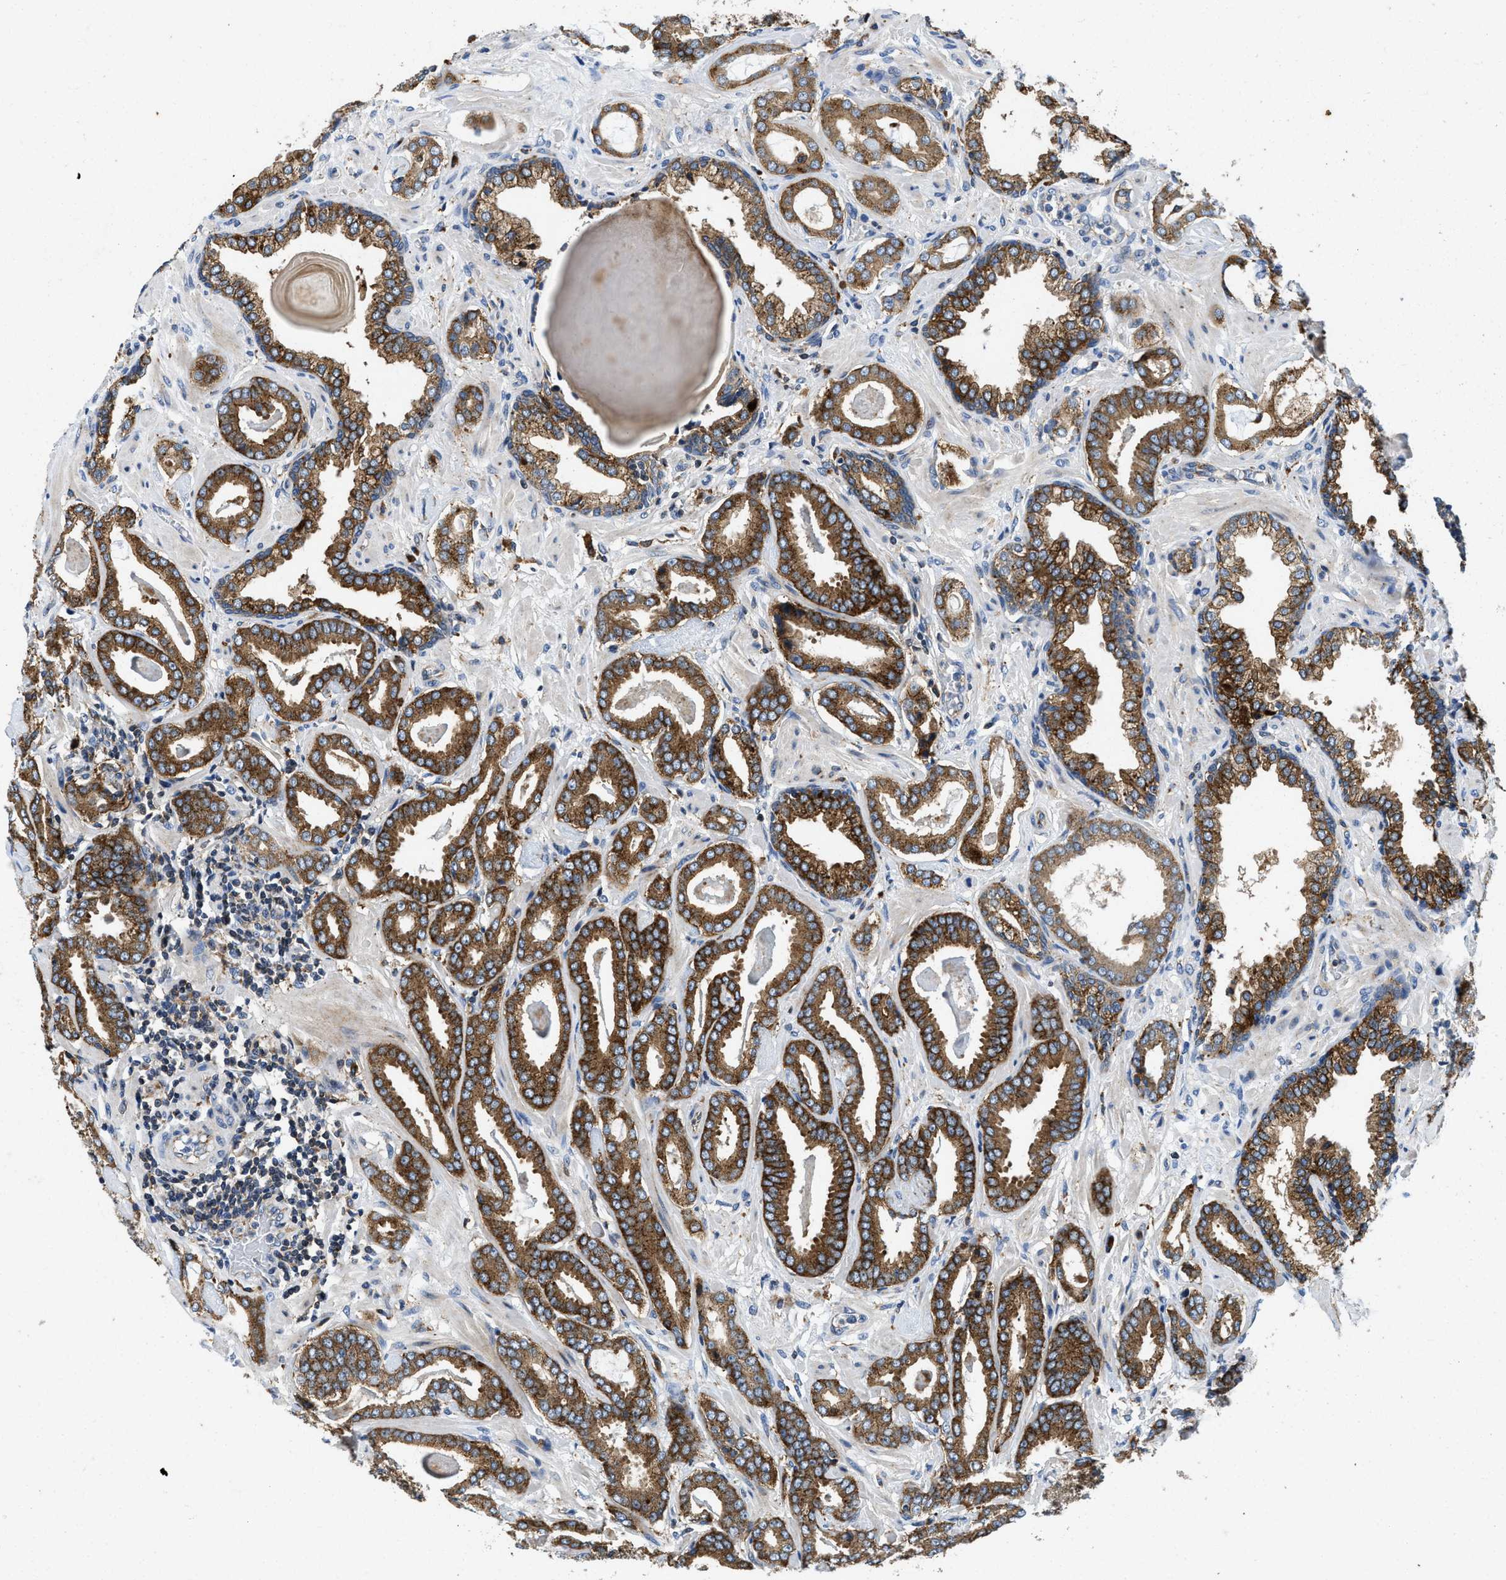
{"staining": {"intensity": "strong", "quantity": ">75%", "location": "cytoplasmic/membranous"}, "tissue": "prostate cancer", "cell_type": "Tumor cells", "image_type": "cancer", "snomed": [{"axis": "morphology", "description": "Adenocarcinoma, Low grade"}, {"axis": "topography", "description": "Prostate"}], "caption": "Brown immunohistochemical staining in low-grade adenocarcinoma (prostate) exhibits strong cytoplasmic/membranous expression in approximately >75% of tumor cells.", "gene": "ENPP4", "patient": {"sex": "male", "age": 53}}